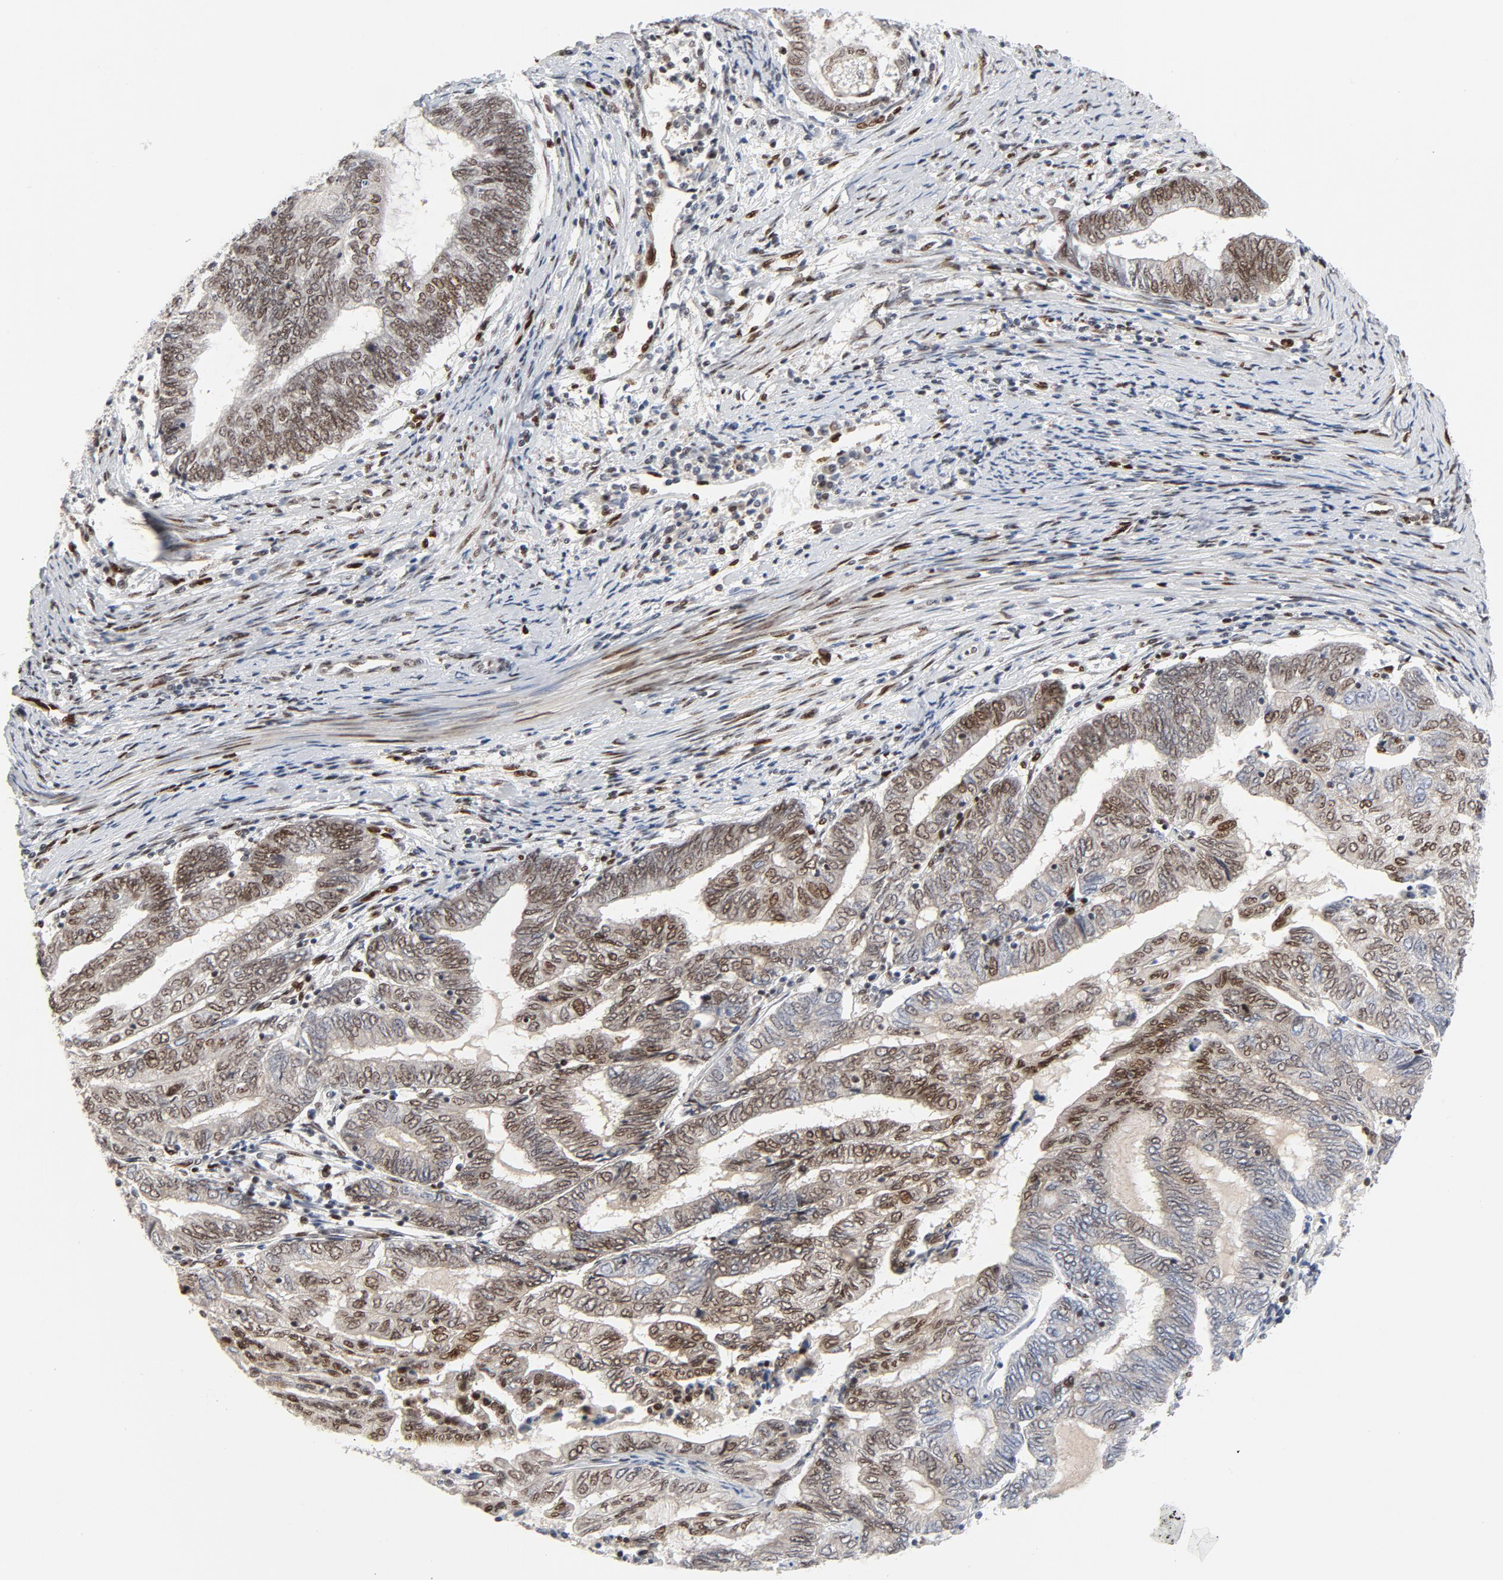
{"staining": {"intensity": "moderate", "quantity": ">75%", "location": "nuclear"}, "tissue": "endometrial cancer", "cell_type": "Tumor cells", "image_type": "cancer", "snomed": [{"axis": "morphology", "description": "Adenocarcinoma, NOS"}, {"axis": "topography", "description": "Uterus"}, {"axis": "topography", "description": "Endometrium"}], "caption": "Human endometrial cancer (adenocarcinoma) stained with a protein marker displays moderate staining in tumor cells.", "gene": "MEF2A", "patient": {"sex": "female", "age": 70}}